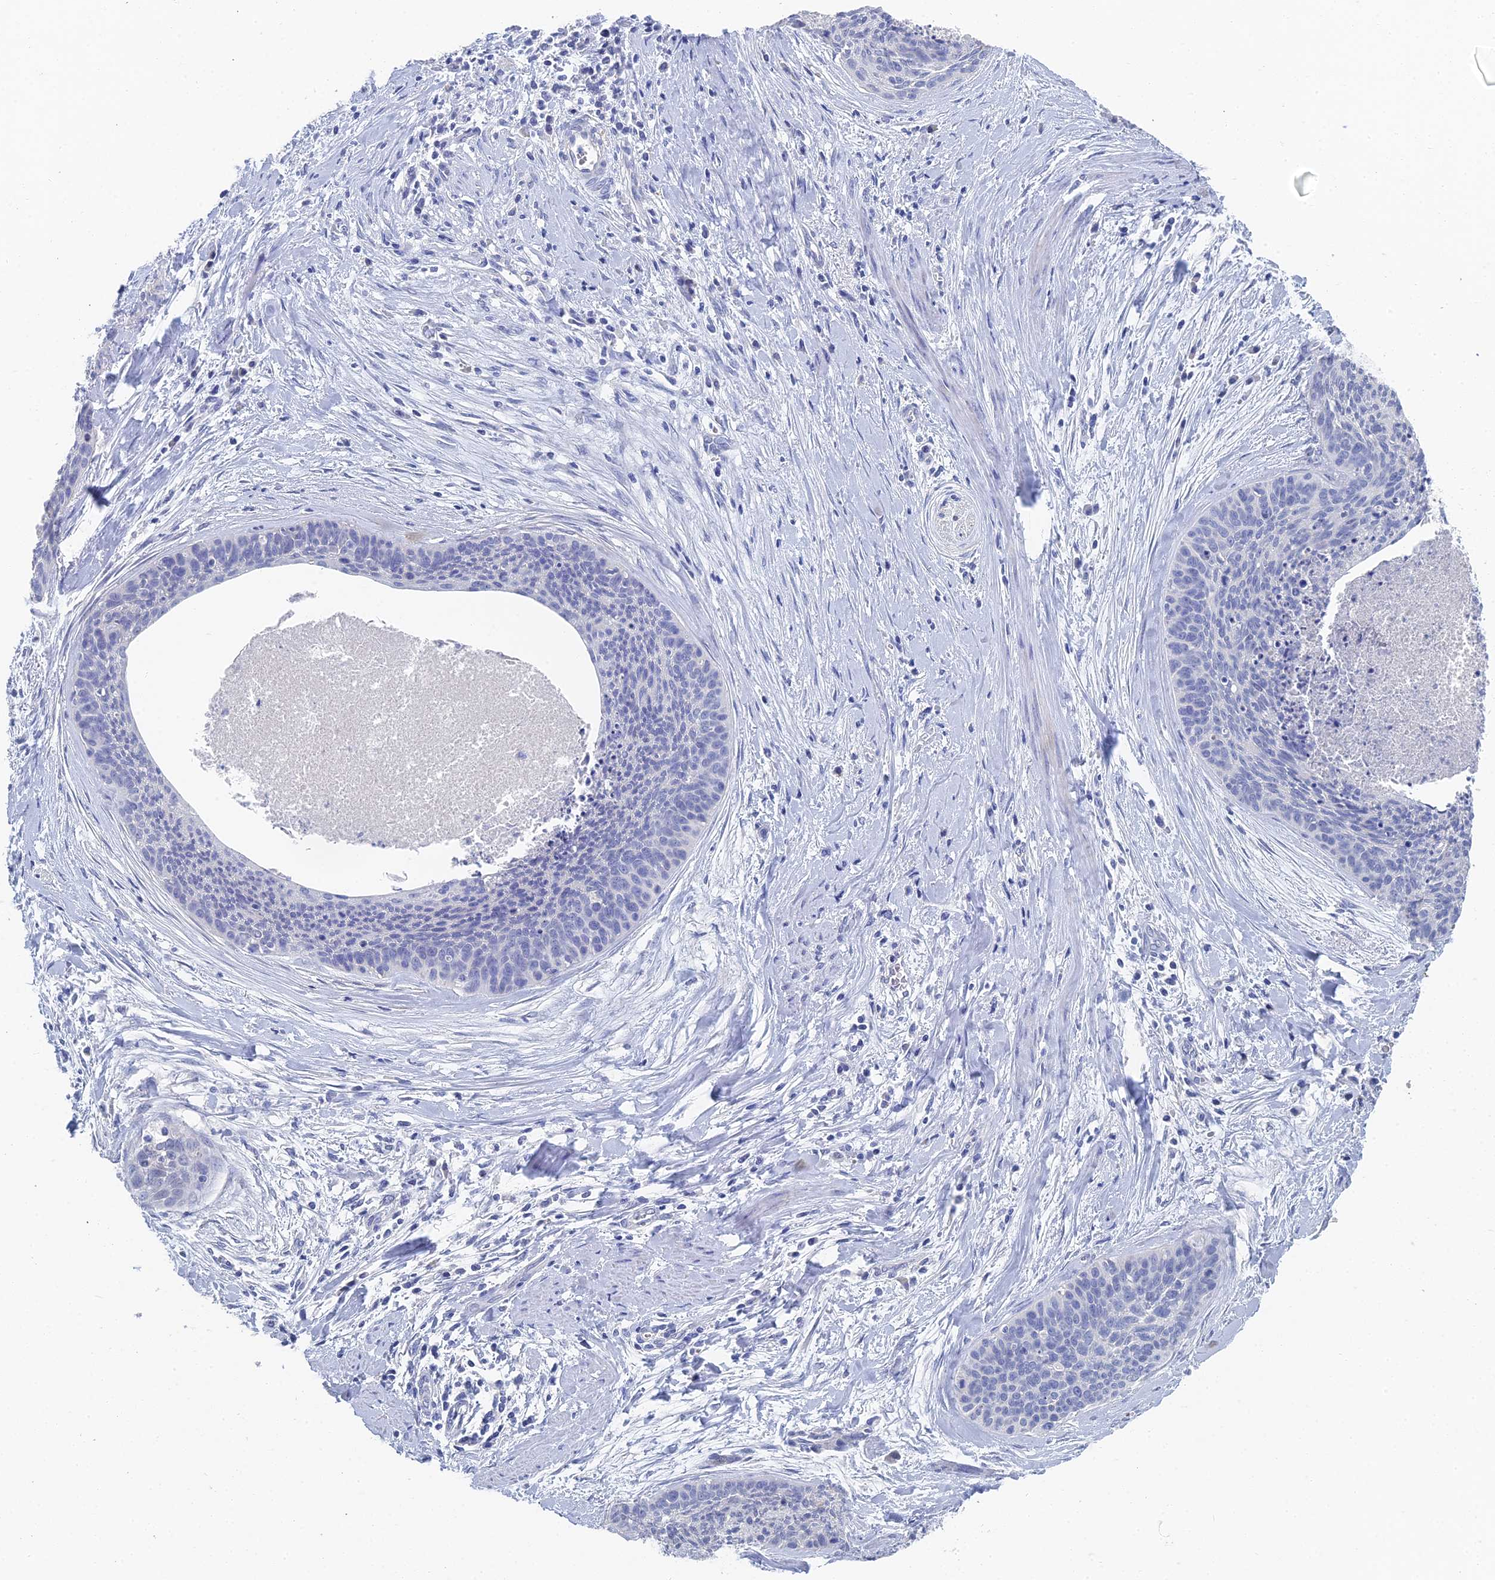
{"staining": {"intensity": "negative", "quantity": "none", "location": "none"}, "tissue": "cervical cancer", "cell_type": "Tumor cells", "image_type": "cancer", "snomed": [{"axis": "morphology", "description": "Squamous cell carcinoma, NOS"}, {"axis": "topography", "description": "Cervix"}], "caption": "This image is of cervical squamous cell carcinoma stained with IHC to label a protein in brown with the nuclei are counter-stained blue. There is no expression in tumor cells. The staining was performed using DAB (3,3'-diaminobenzidine) to visualize the protein expression in brown, while the nuclei were stained in blue with hematoxylin (Magnification: 20x).", "gene": "GFAP", "patient": {"sex": "female", "age": 55}}